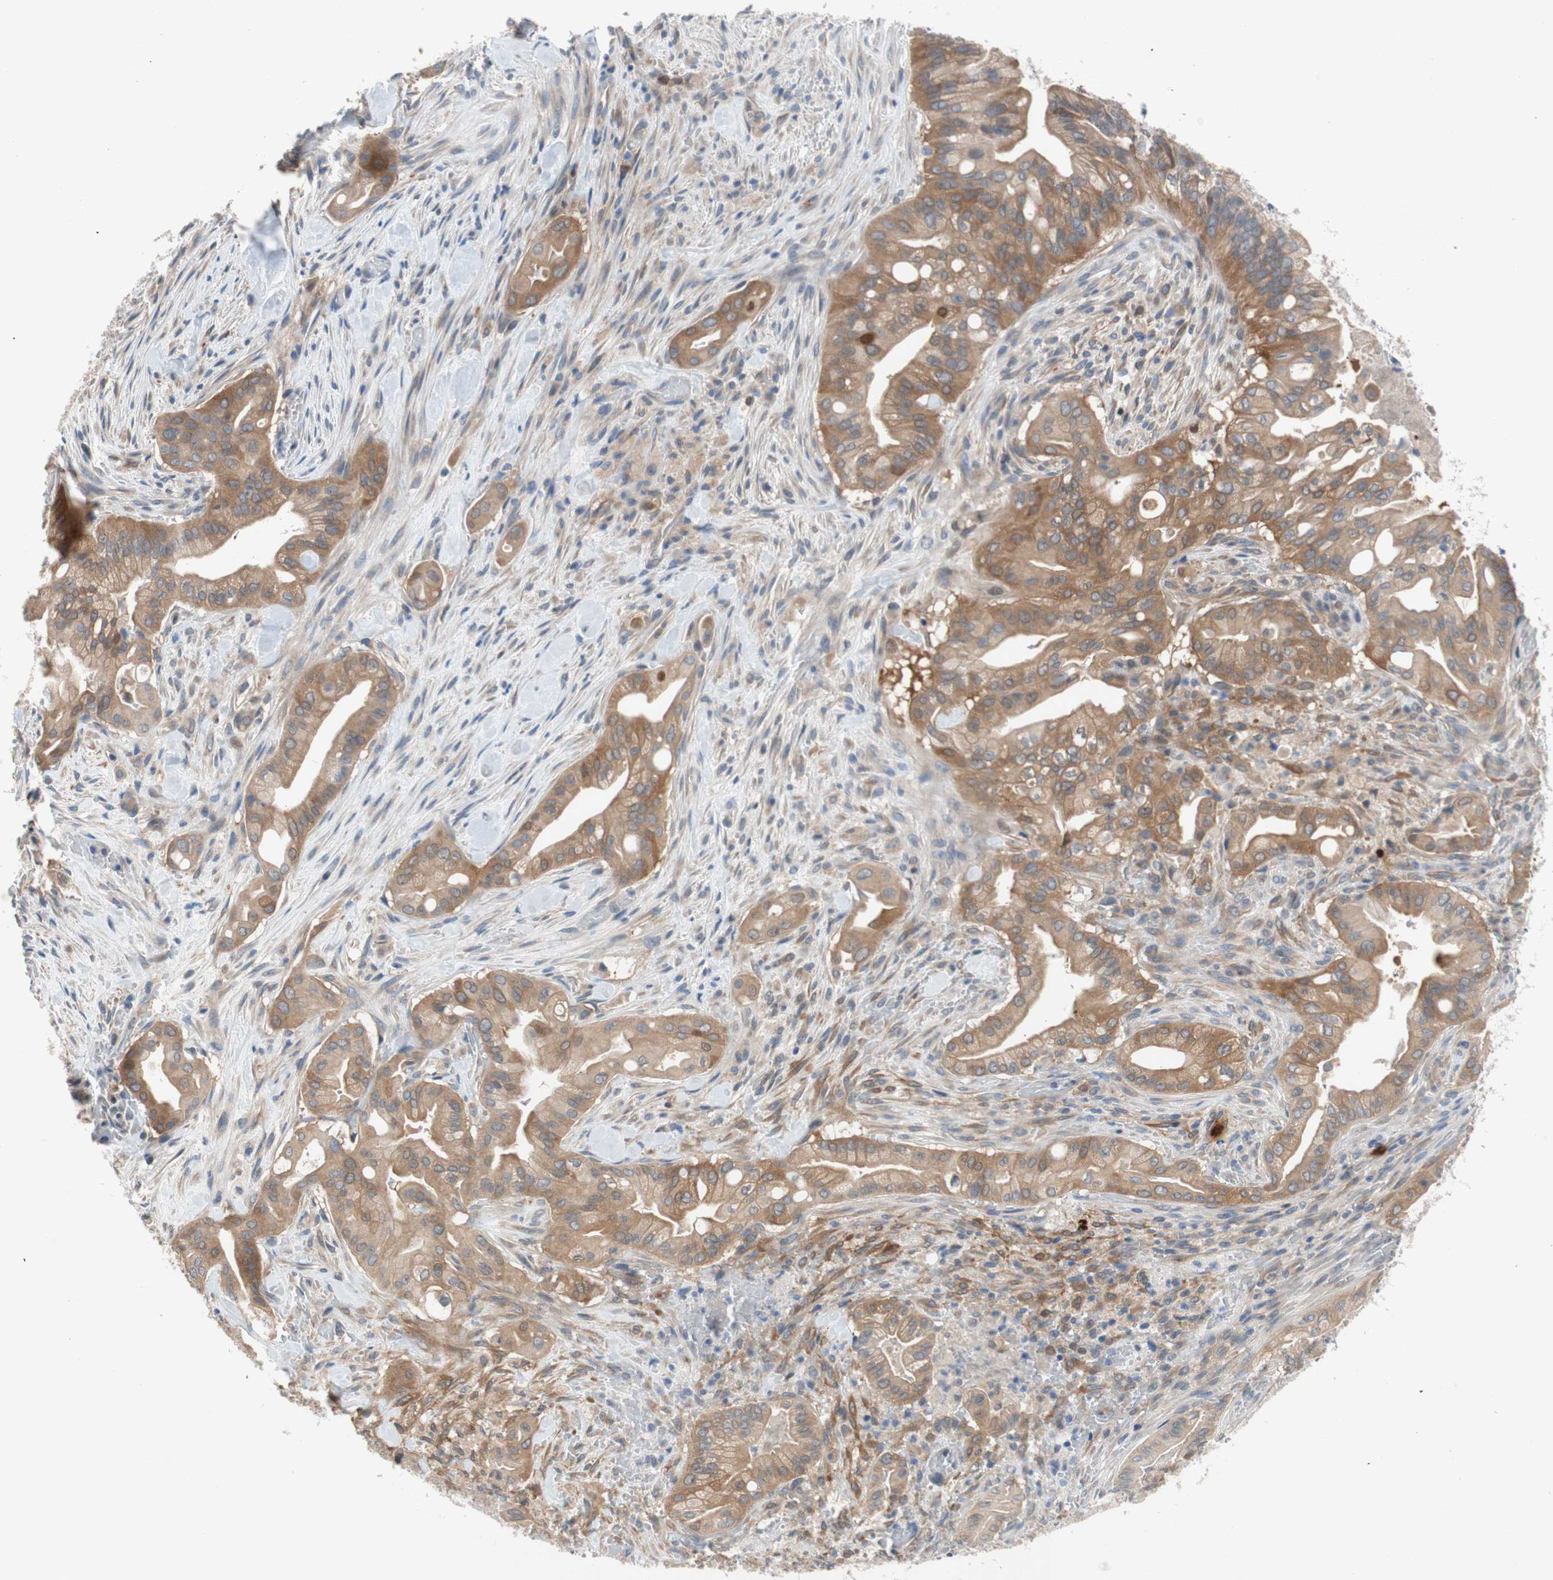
{"staining": {"intensity": "weak", "quantity": ">75%", "location": "cytoplasmic/membranous"}, "tissue": "liver cancer", "cell_type": "Tumor cells", "image_type": "cancer", "snomed": [{"axis": "morphology", "description": "Cholangiocarcinoma"}, {"axis": "topography", "description": "Liver"}], "caption": "Immunohistochemical staining of liver cancer (cholangiocarcinoma) shows low levels of weak cytoplasmic/membranous protein expression in about >75% of tumor cells. The protein of interest is shown in brown color, while the nuclei are stained blue.", "gene": "RELB", "patient": {"sex": "female", "age": 68}}